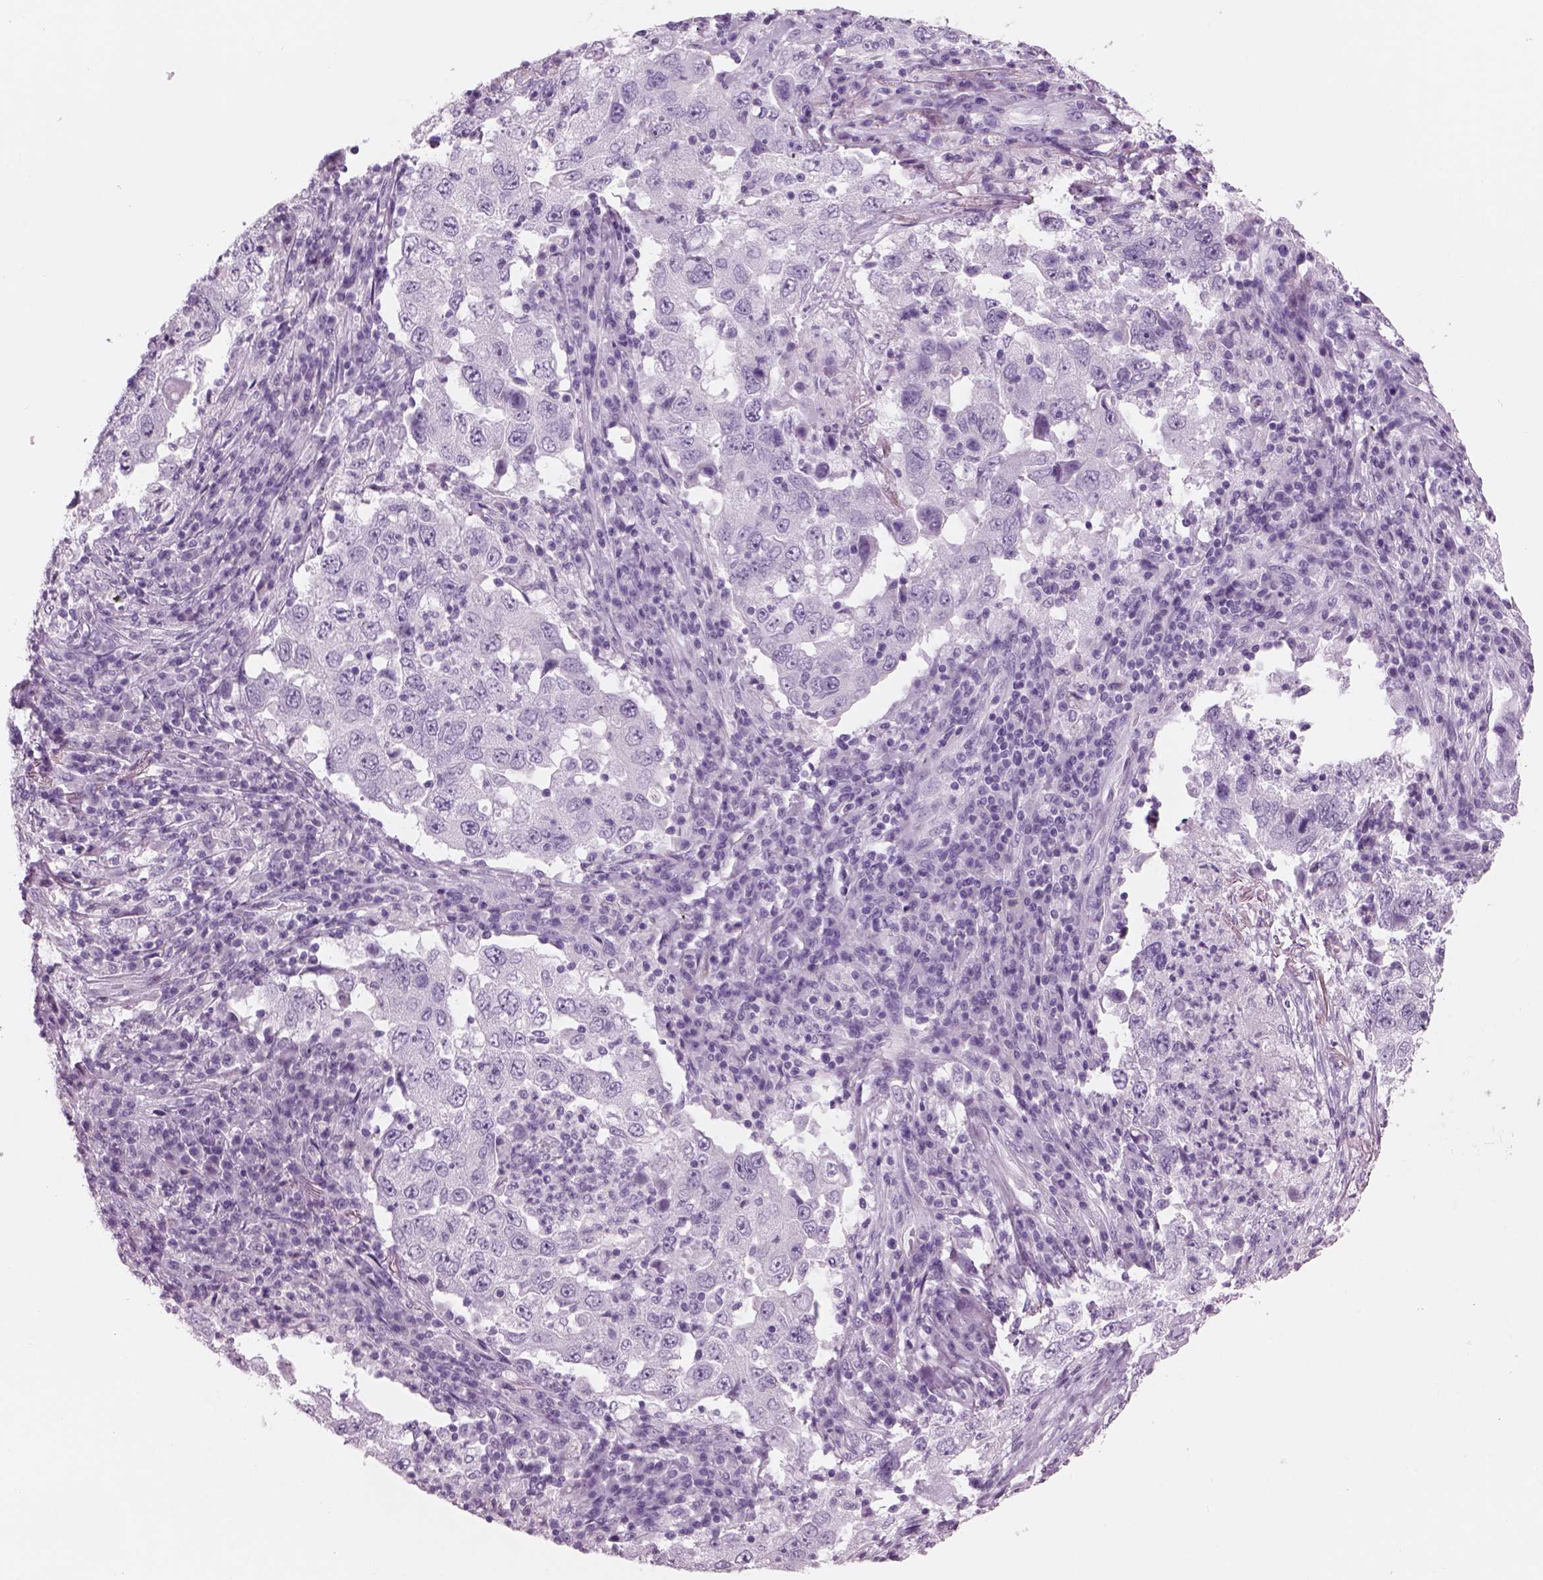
{"staining": {"intensity": "negative", "quantity": "none", "location": "none"}, "tissue": "lung cancer", "cell_type": "Tumor cells", "image_type": "cancer", "snomed": [{"axis": "morphology", "description": "Adenocarcinoma, NOS"}, {"axis": "topography", "description": "Lung"}], "caption": "Tumor cells are negative for protein expression in human lung cancer.", "gene": "RHO", "patient": {"sex": "male", "age": 73}}